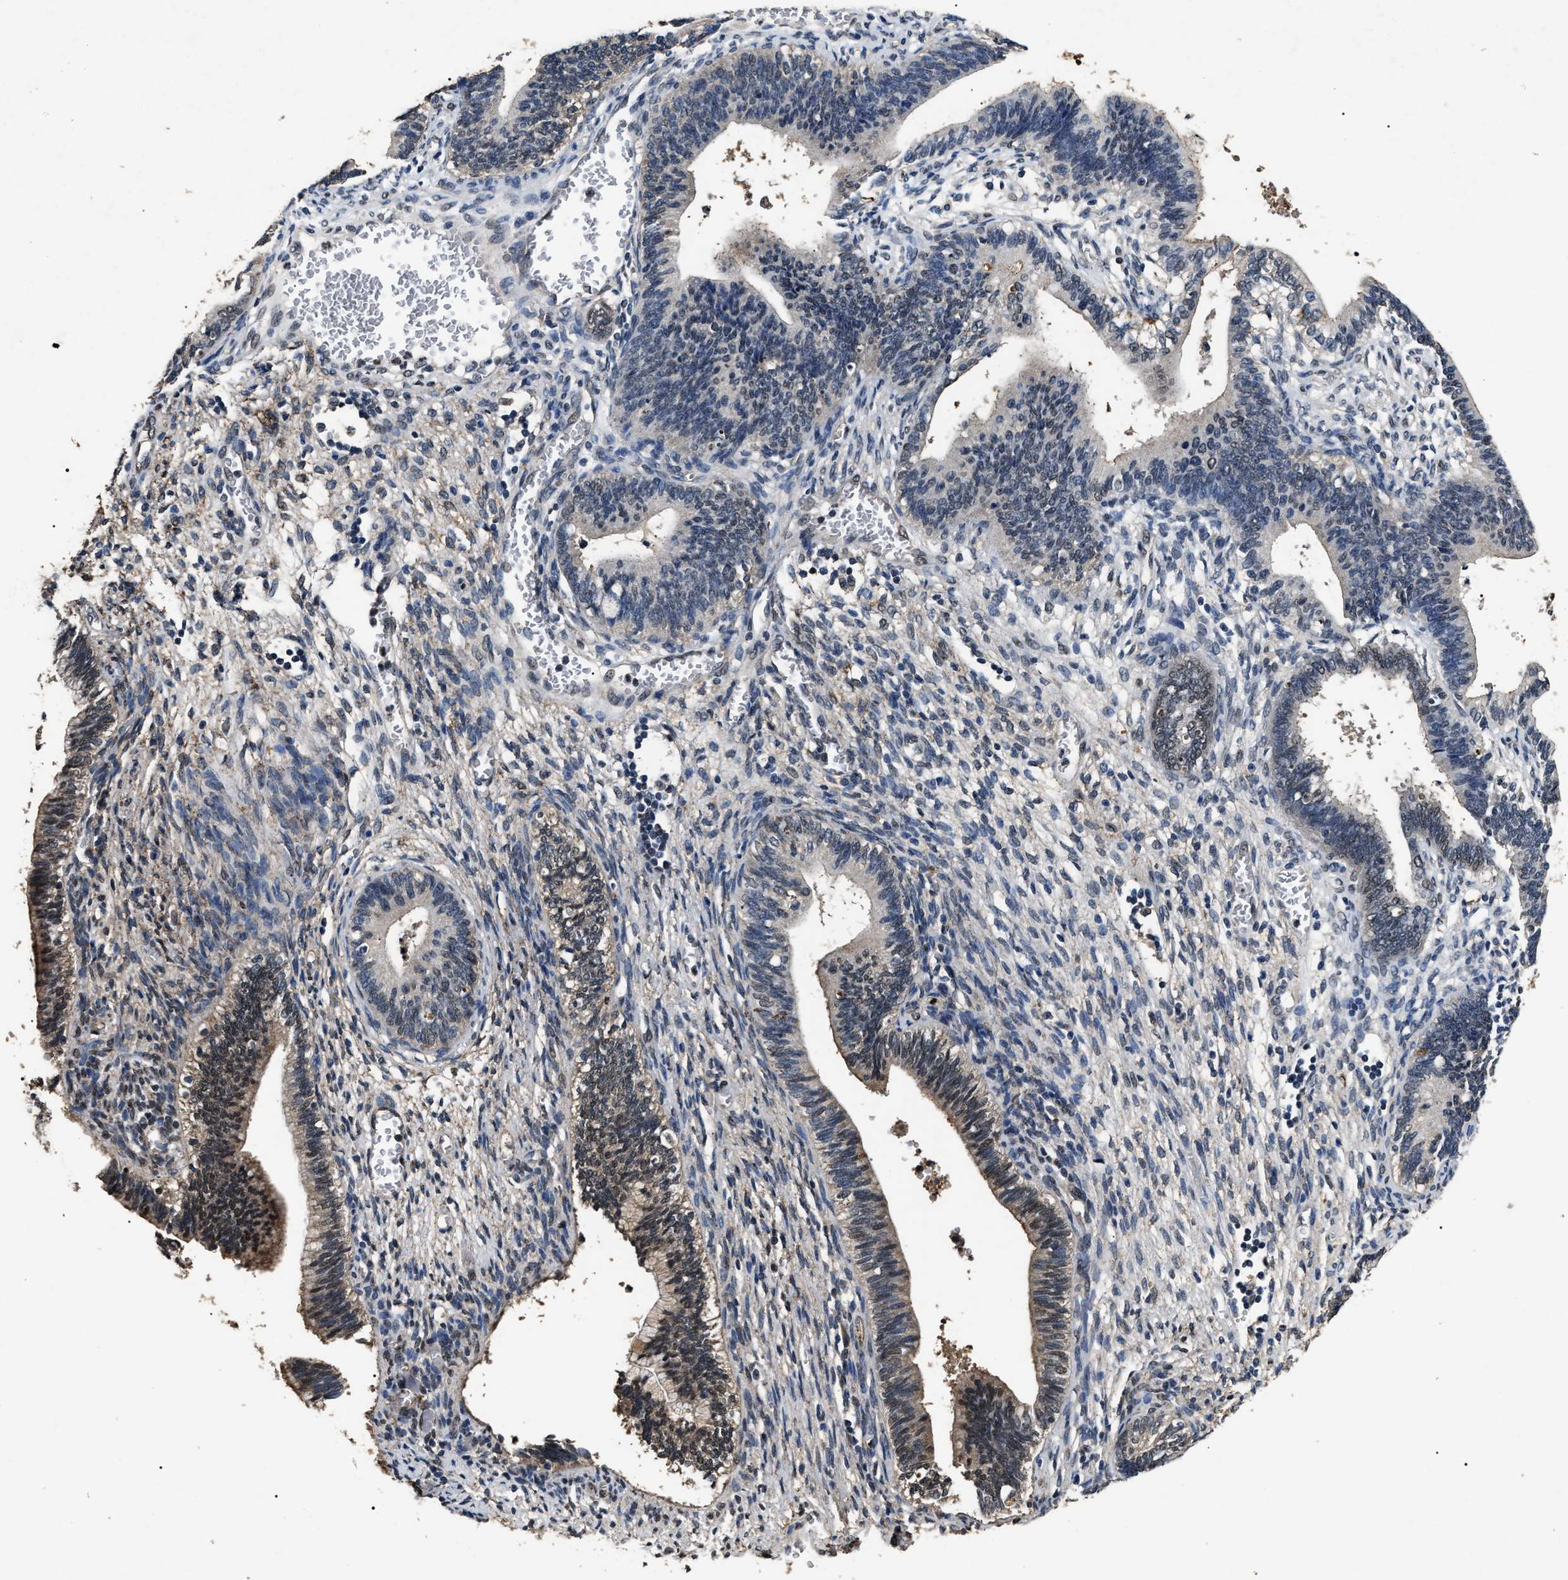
{"staining": {"intensity": "weak", "quantity": "<25%", "location": "cytoplasmic/membranous,nuclear"}, "tissue": "cervical cancer", "cell_type": "Tumor cells", "image_type": "cancer", "snomed": [{"axis": "morphology", "description": "Adenocarcinoma, NOS"}, {"axis": "topography", "description": "Cervix"}], "caption": "A micrograph of human cervical adenocarcinoma is negative for staining in tumor cells. (Brightfield microscopy of DAB immunohistochemistry at high magnification).", "gene": "ANP32E", "patient": {"sex": "female", "age": 44}}